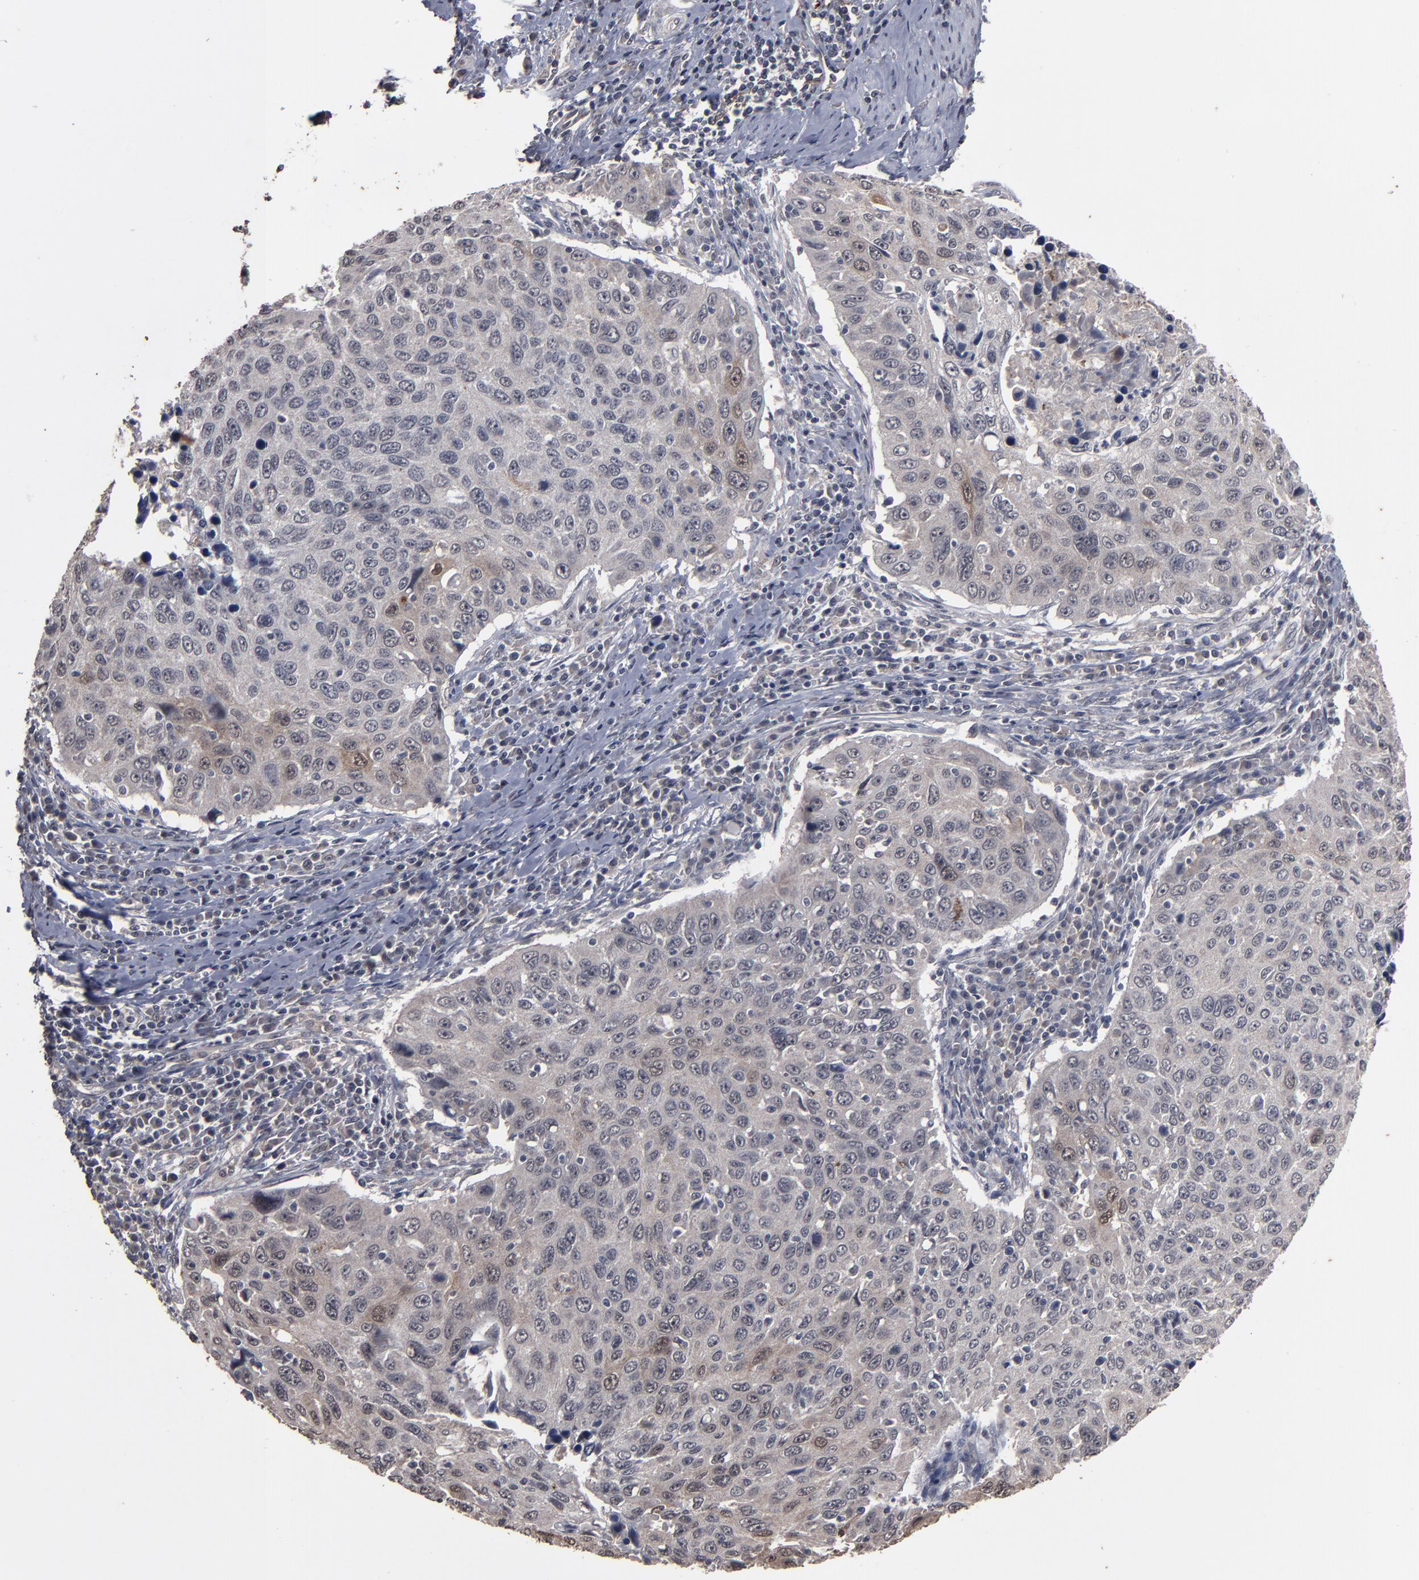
{"staining": {"intensity": "moderate", "quantity": "<25%", "location": "cytoplasmic/membranous,nuclear"}, "tissue": "cervical cancer", "cell_type": "Tumor cells", "image_type": "cancer", "snomed": [{"axis": "morphology", "description": "Squamous cell carcinoma, NOS"}, {"axis": "topography", "description": "Cervix"}], "caption": "The micrograph demonstrates immunohistochemical staining of cervical squamous cell carcinoma. There is moderate cytoplasmic/membranous and nuclear staining is present in approximately <25% of tumor cells. (IHC, brightfield microscopy, high magnification).", "gene": "SLC22A17", "patient": {"sex": "female", "age": 53}}